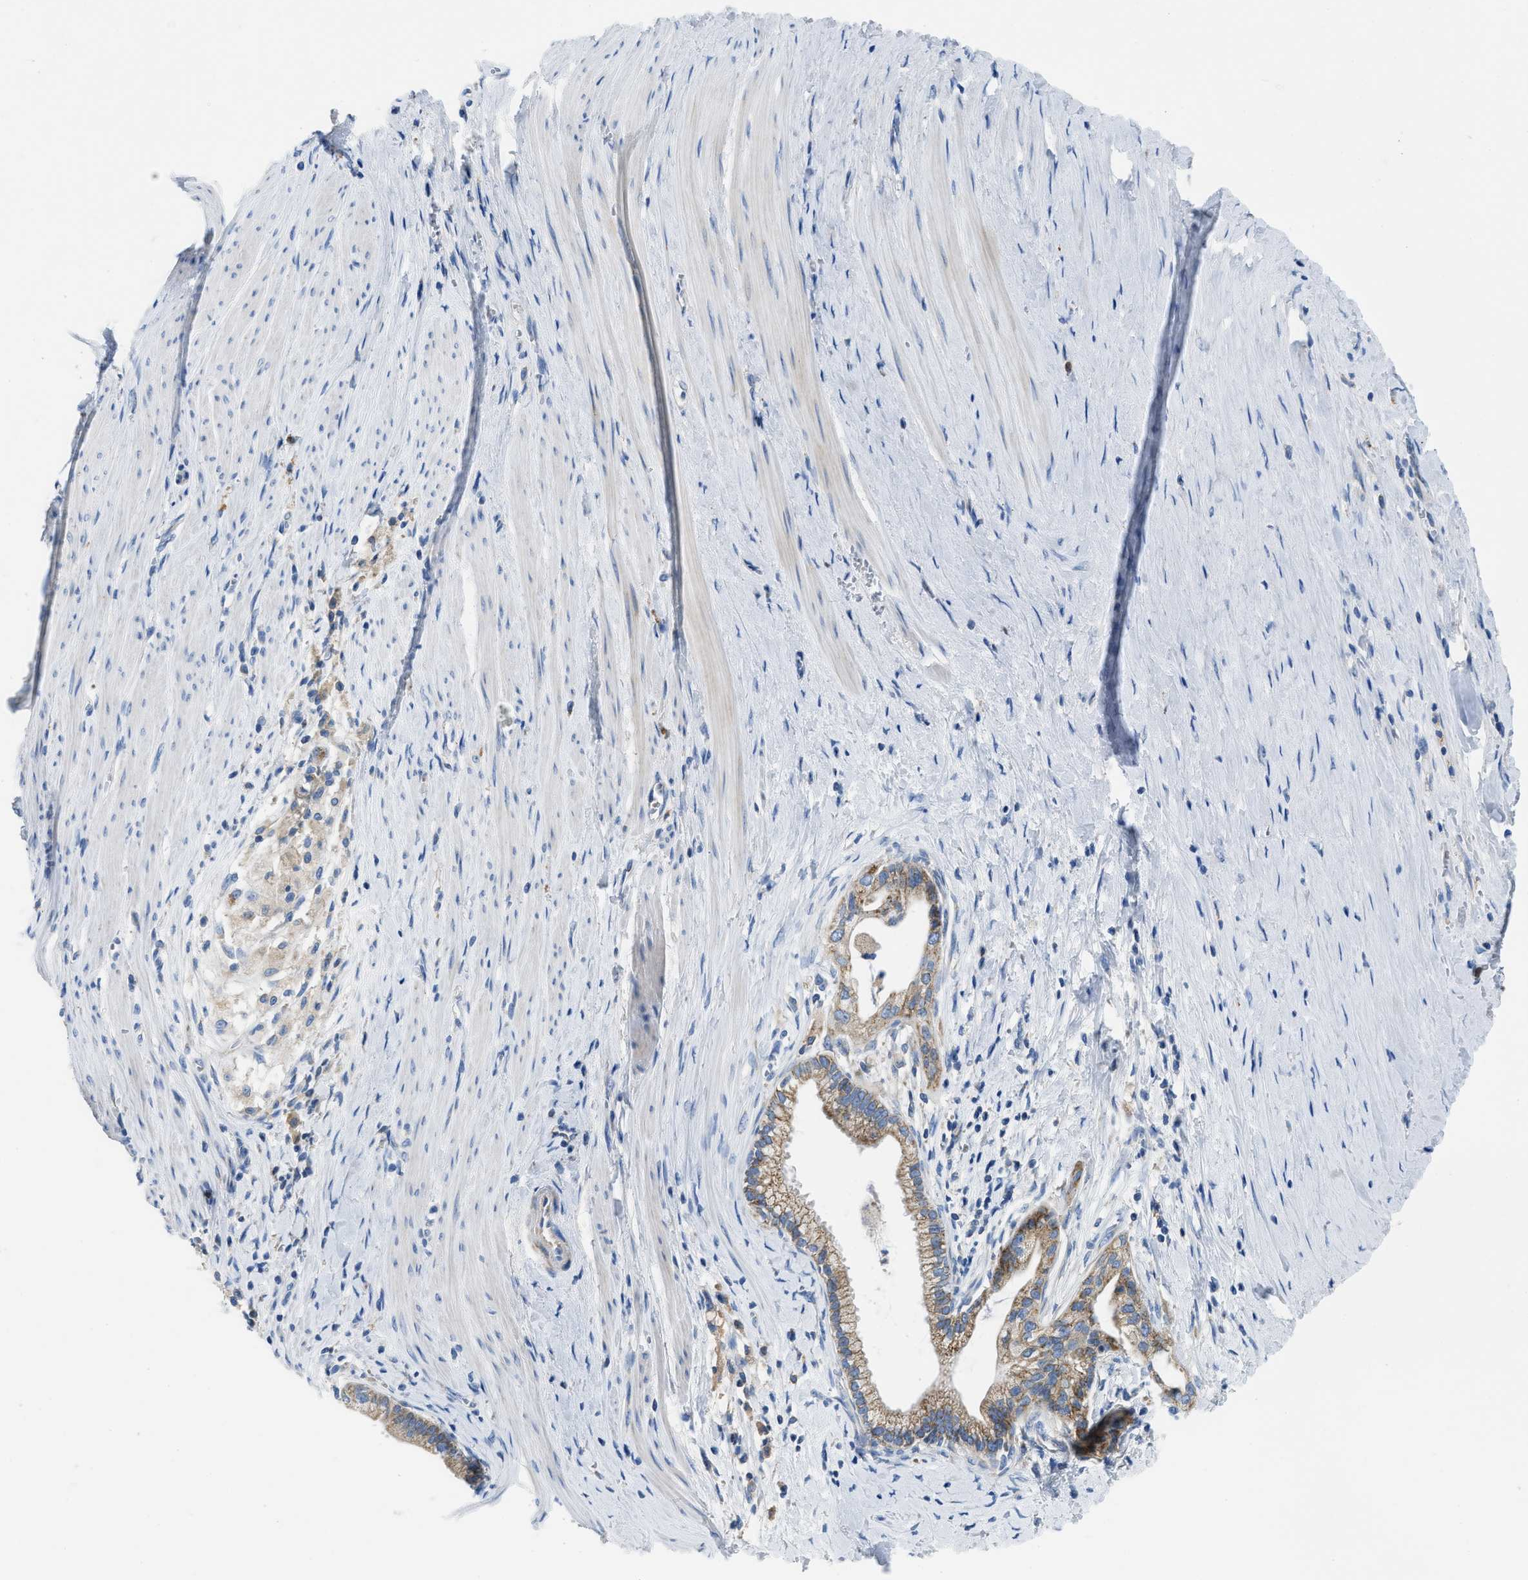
{"staining": {"intensity": "moderate", "quantity": ">75%", "location": "cytoplasmic/membranous"}, "tissue": "pancreatic cancer", "cell_type": "Tumor cells", "image_type": "cancer", "snomed": [{"axis": "morphology", "description": "Adenocarcinoma, NOS"}, {"axis": "topography", "description": "Pancreas"}], "caption": "The photomicrograph displays immunohistochemical staining of adenocarcinoma (pancreatic). There is moderate cytoplasmic/membranous staining is identified in about >75% of tumor cells.", "gene": "SLC25A13", "patient": {"sex": "male", "age": 69}}